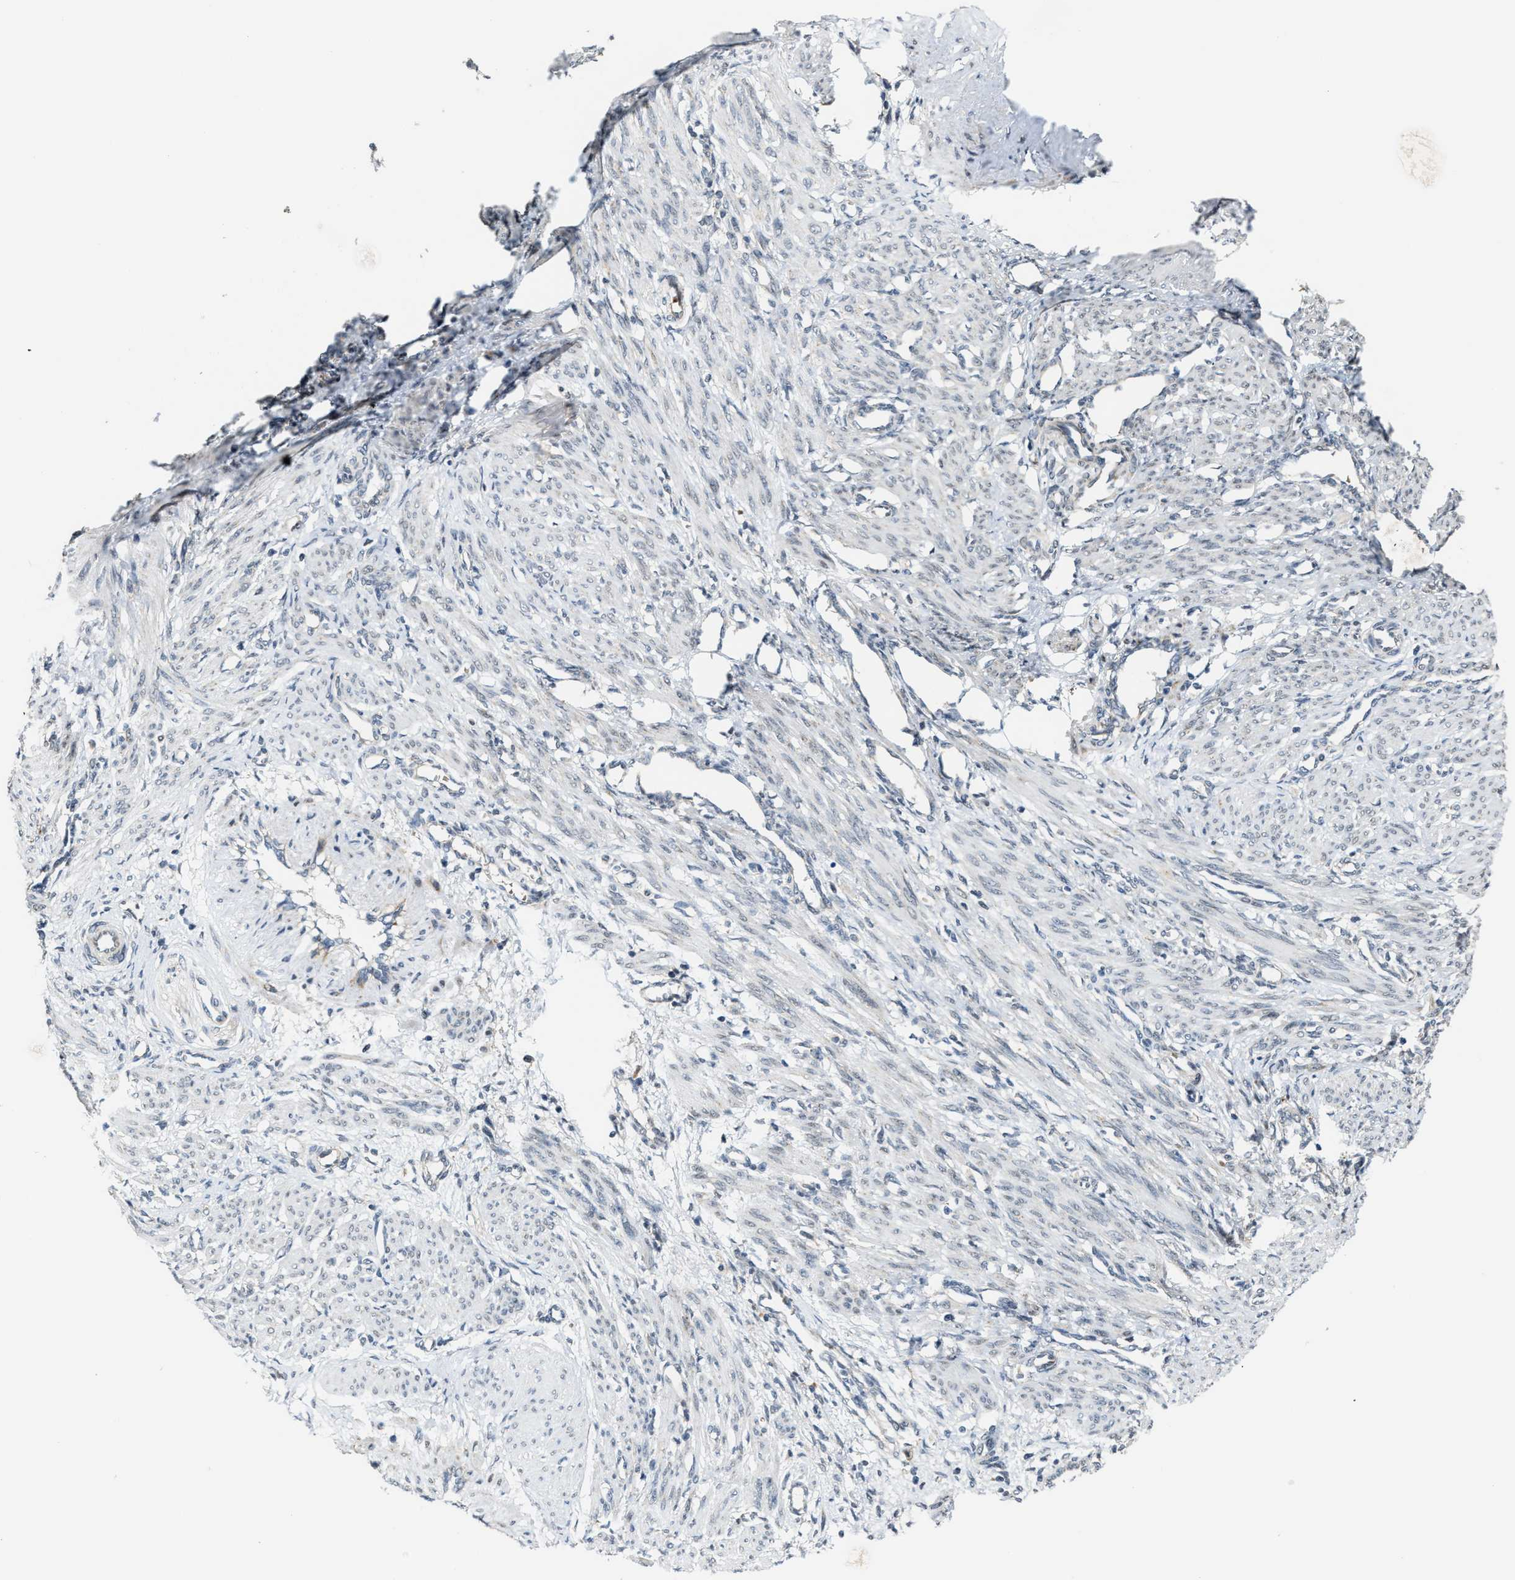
{"staining": {"intensity": "negative", "quantity": "none", "location": "none"}, "tissue": "smooth muscle", "cell_type": "Smooth muscle cells", "image_type": "normal", "snomed": [{"axis": "morphology", "description": "Normal tissue, NOS"}, {"axis": "topography", "description": "Endometrium"}], "caption": "A photomicrograph of human smooth muscle is negative for staining in smooth muscle cells. (DAB immunohistochemistry with hematoxylin counter stain).", "gene": "KIF24", "patient": {"sex": "female", "age": 33}}